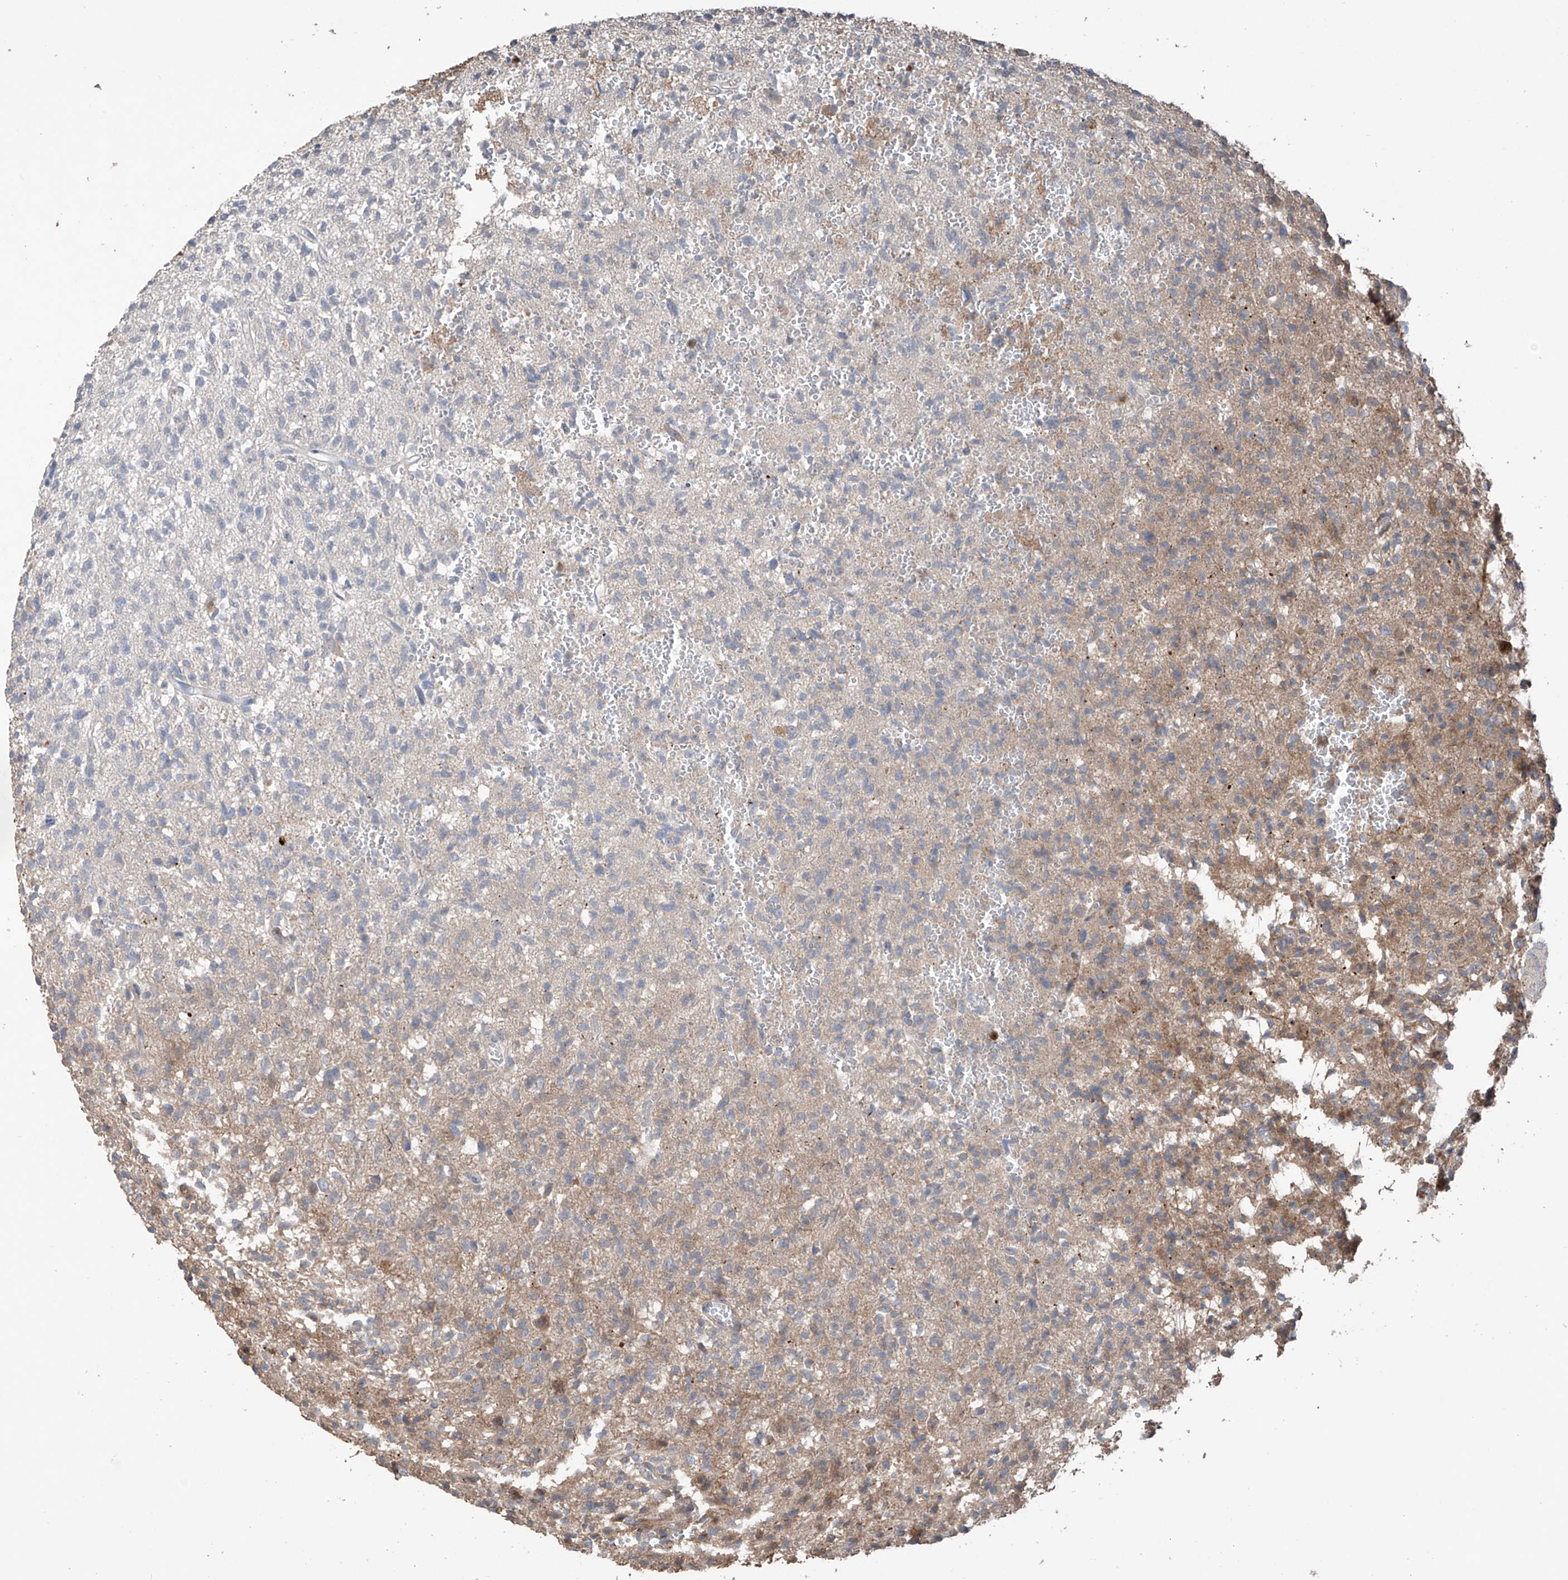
{"staining": {"intensity": "weak", "quantity": "<25%", "location": "cytoplasmic/membranous"}, "tissue": "glioma", "cell_type": "Tumor cells", "image_type": "cancer", "snomed": [{"axis": "morphology", "description": "Glioma, malignant, High grade"}, {"axis": "topography", "description": "Brain"}], "caption": "Malignant glioma (high-grade) was stained to show a protein in brown. There is no significant positivity in tumor cells.", "gene": "SAMD3", "patient": {"sex": "female", "age": 57}}